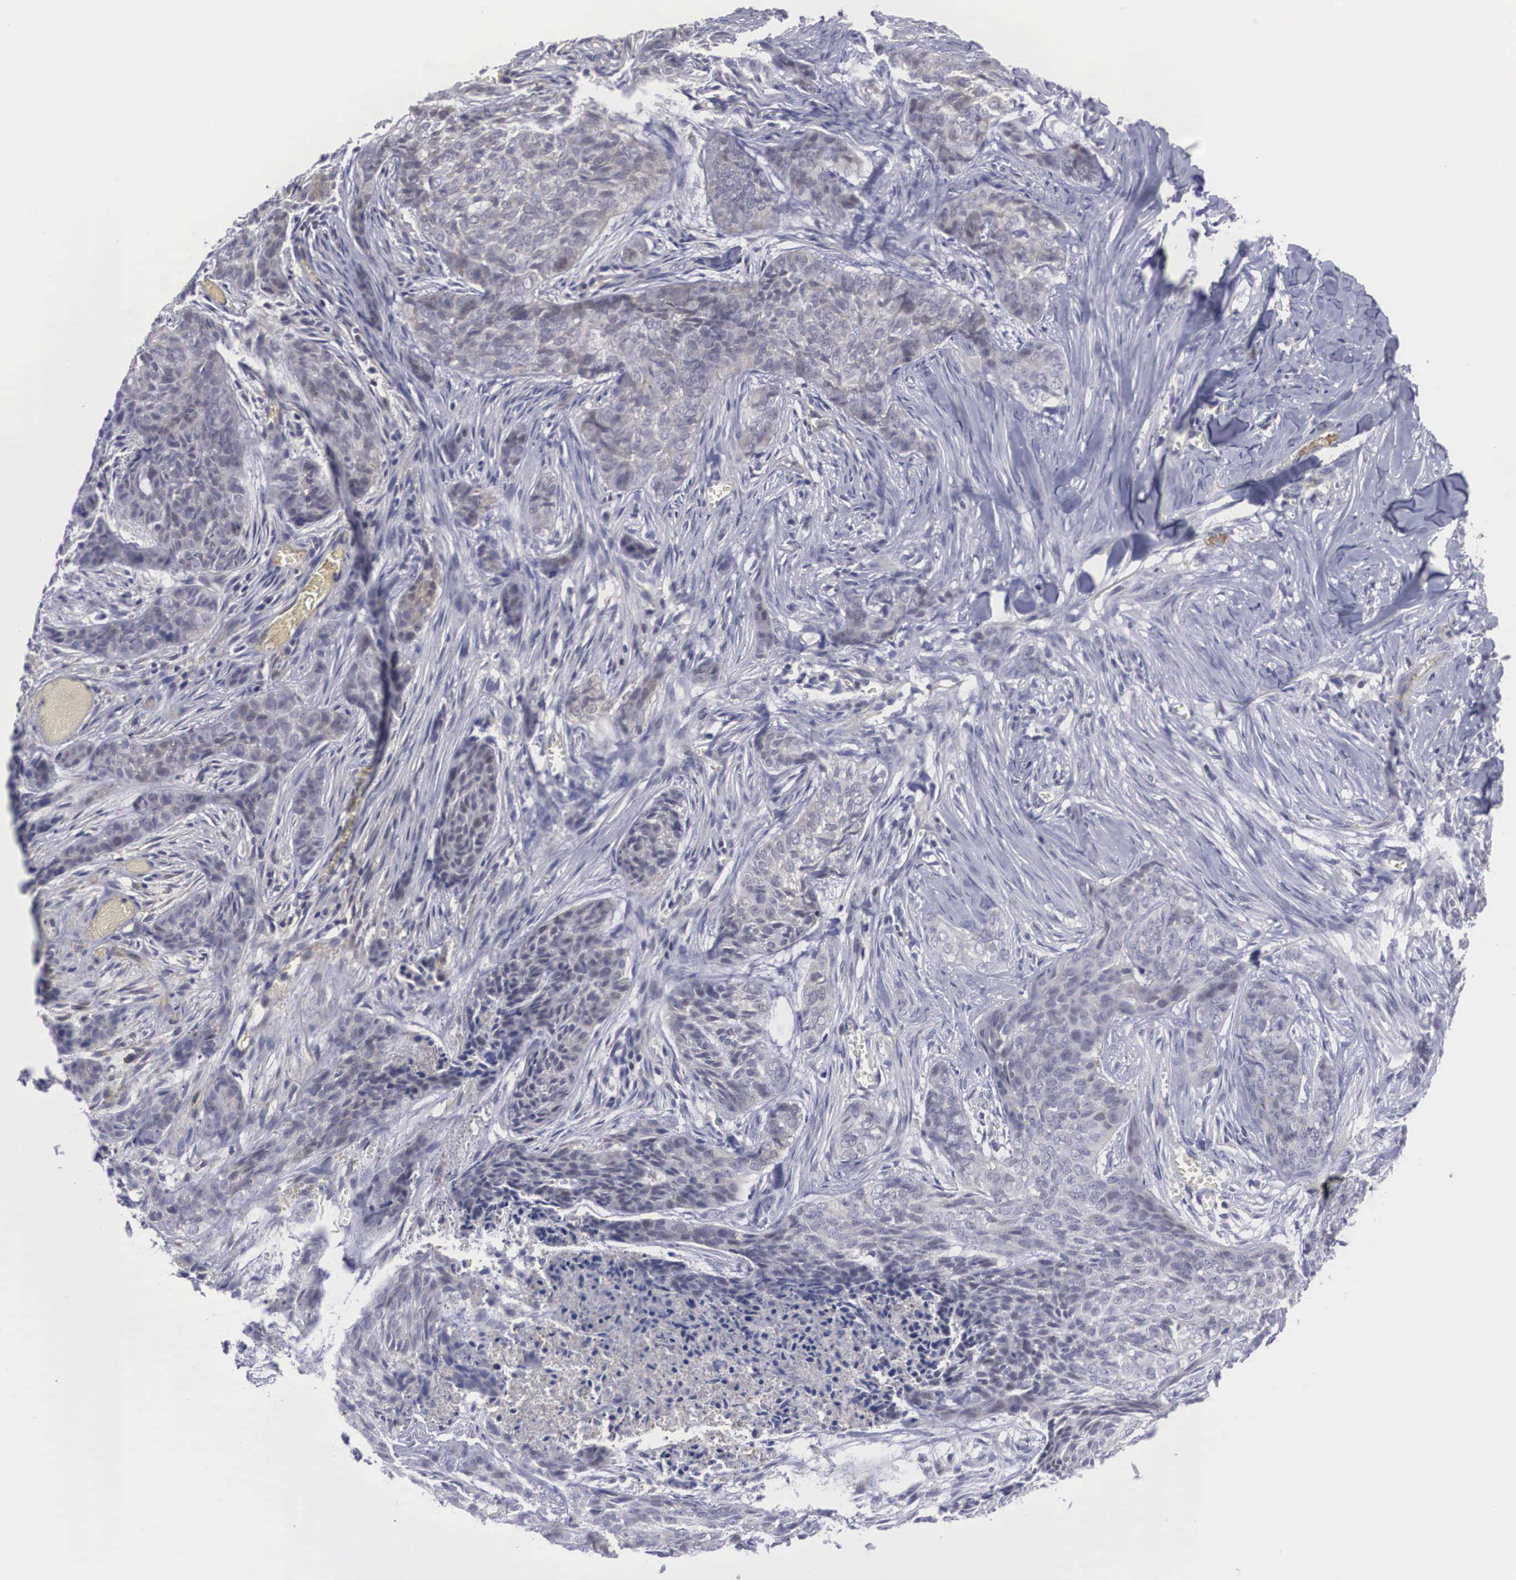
{"staining": {"intensity": "weak", "quantity": "<25%", "location": "nuclear"}, "tissue": "skin cancer", "cell_type": "Tumor cells", "image_type": "cancer", "snomed": [{"axis": "morphology", "description": "Normal tissue, NOS"}, {"axis": "morphology", "description": "Basal cell carcinoma"}, {"axis": "topography", "description": "Skin"}], "caption": "There is no significant expression in tumor cells of skin cancer.", "gene": "RBPJ", "patient": {"sex": "female", "age": 65}}